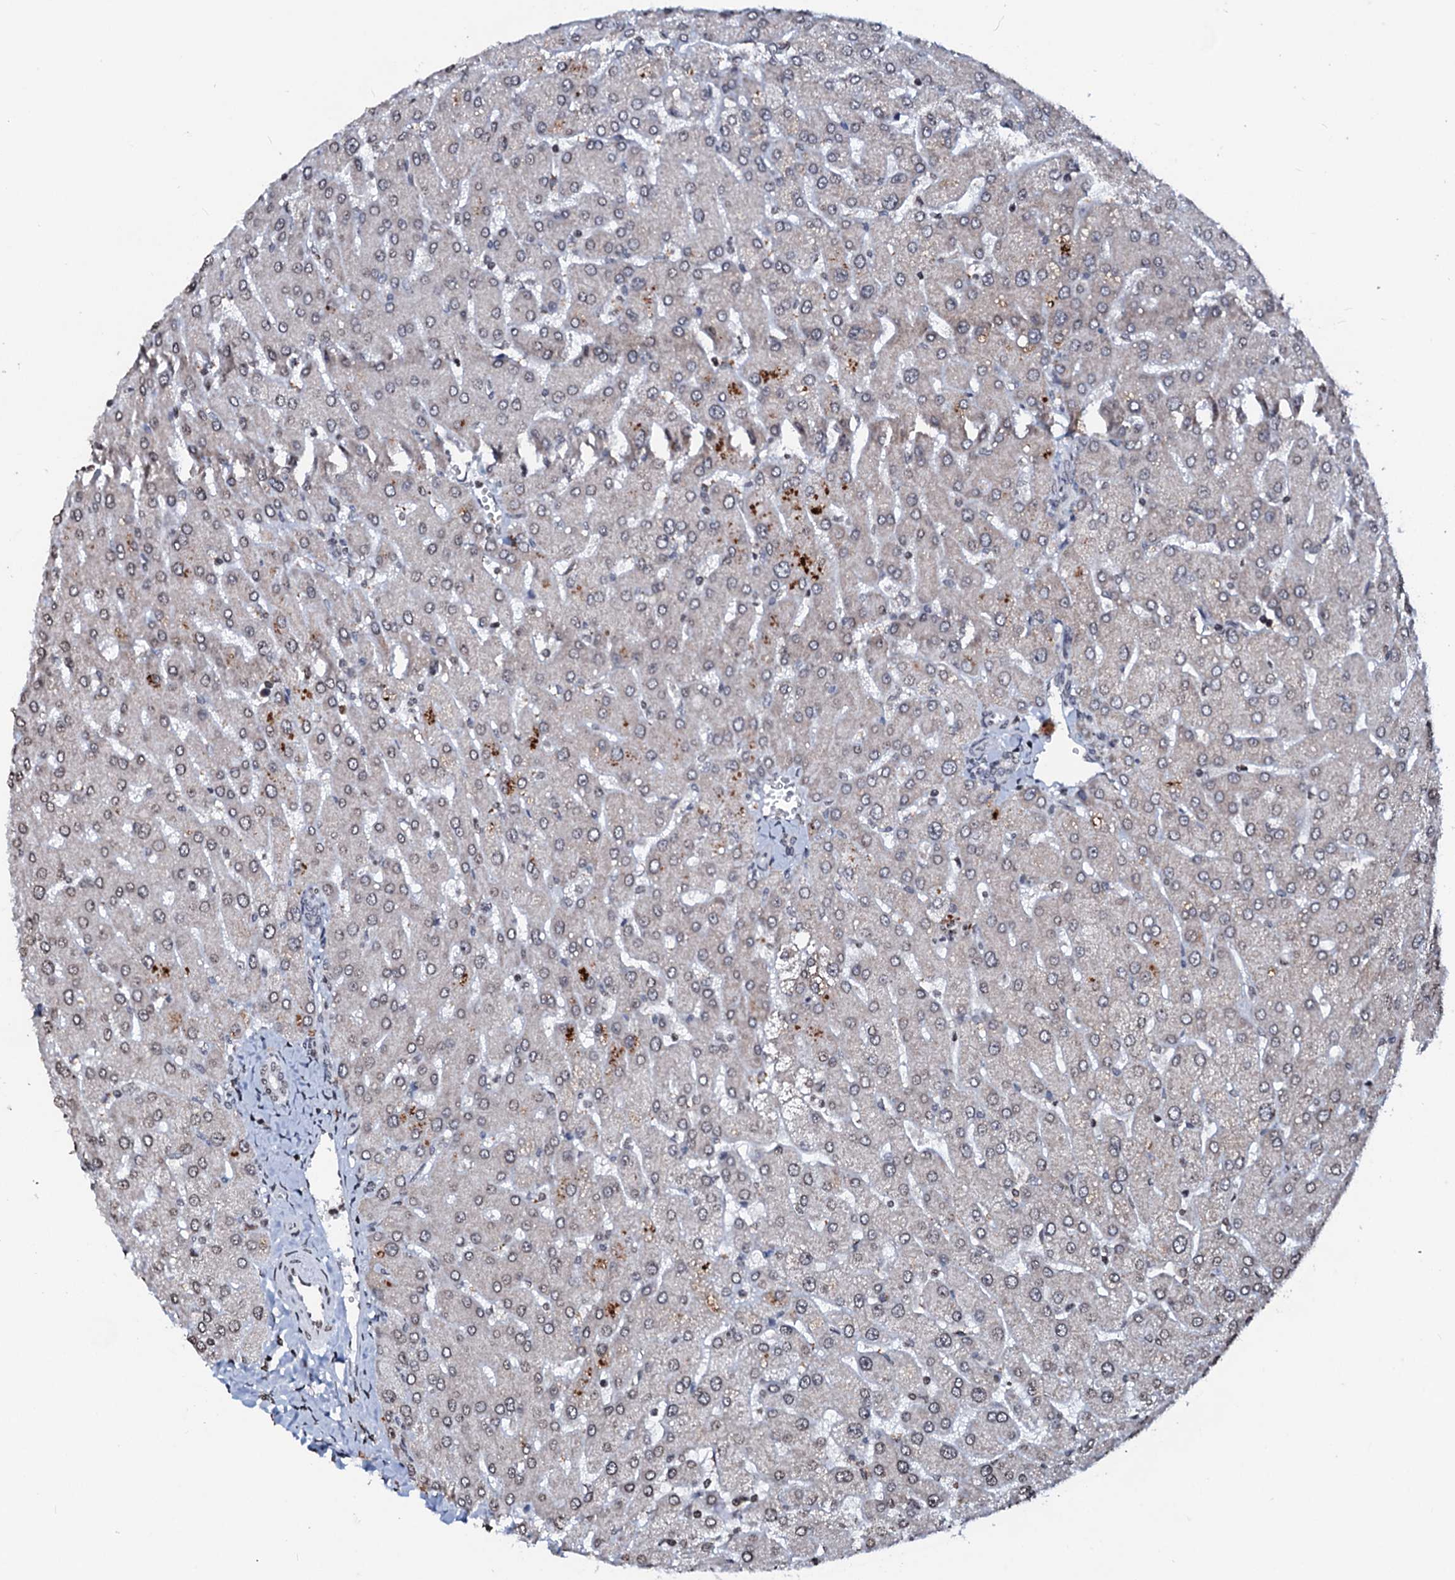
{"staining": {"intensity": "negative", "quantity": "none", "location": "none"}, "tissue": "liver", "cell_type": "Cholangiocytes", "image_type": "normal", "snomed": [{"axis": "morphology", "description": "Normal tissue, NOS"}, {"axis": "topography", "description": "Liver"}], "caption": "This is a image of IHC staining of normal liver, which shows no staining in cholangiocytes.", "gene": "LSM11", "patient": {"sex": "male", "age": 55}}